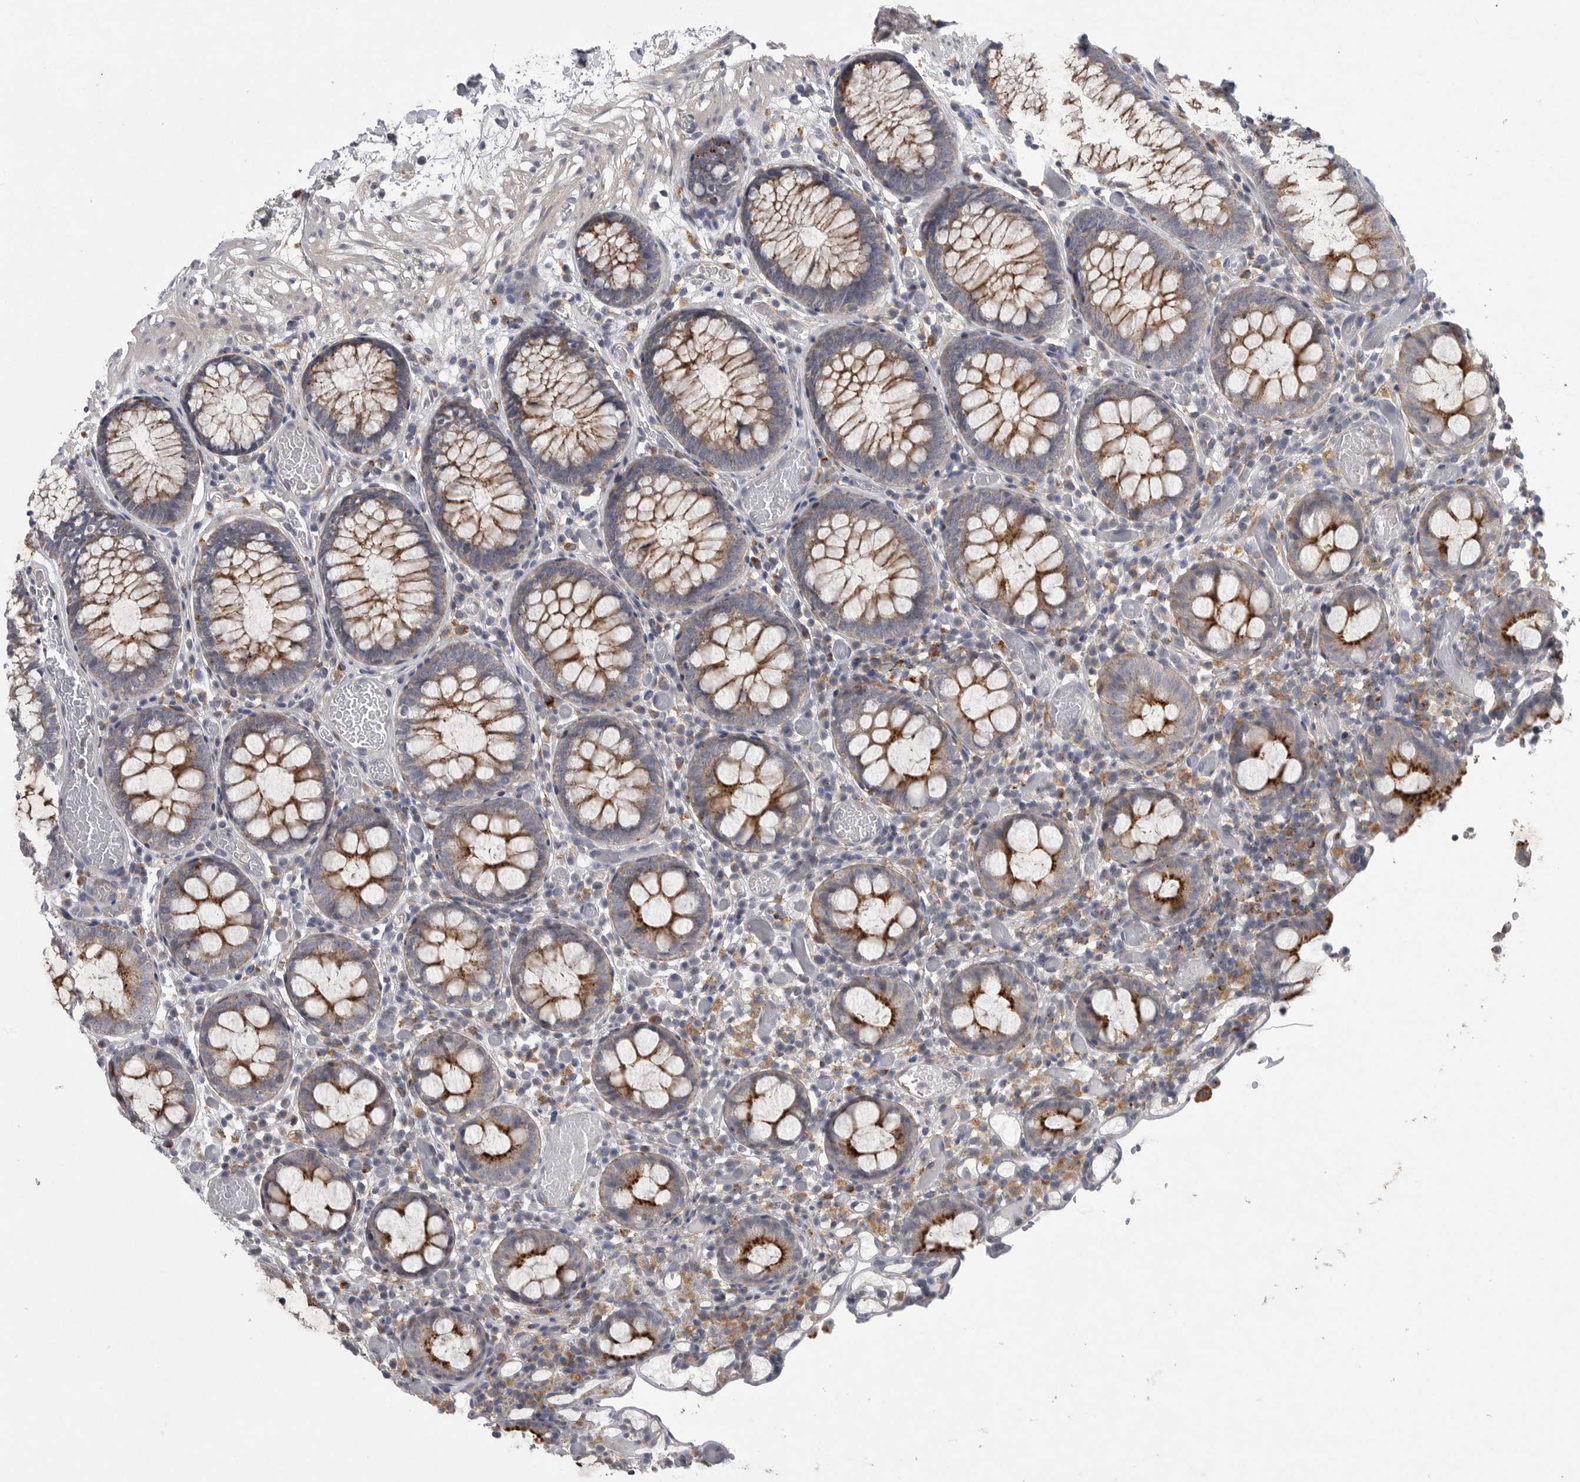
{"staining": {"intensity": "weak", "quantity": ">75%", "location": "cytoplasmic/membranous"}, "tissue": "colon", "cell_type": "Endothelial cells", "image_type": "normal", "snomed": [{"axis": "morphology", "description": "Normal tissue, NOS"}, {"axis": "topography", "description": "Colon"}], "caption": "Immunohistochemistry (IHC) of benign human colon demonstrates low levels of weak cytoplasmic/membranous staining in approximately >75% of endothelial cells.", "gene": "LAMTOR3", "patient": {"sex": "male", "age": 14}}